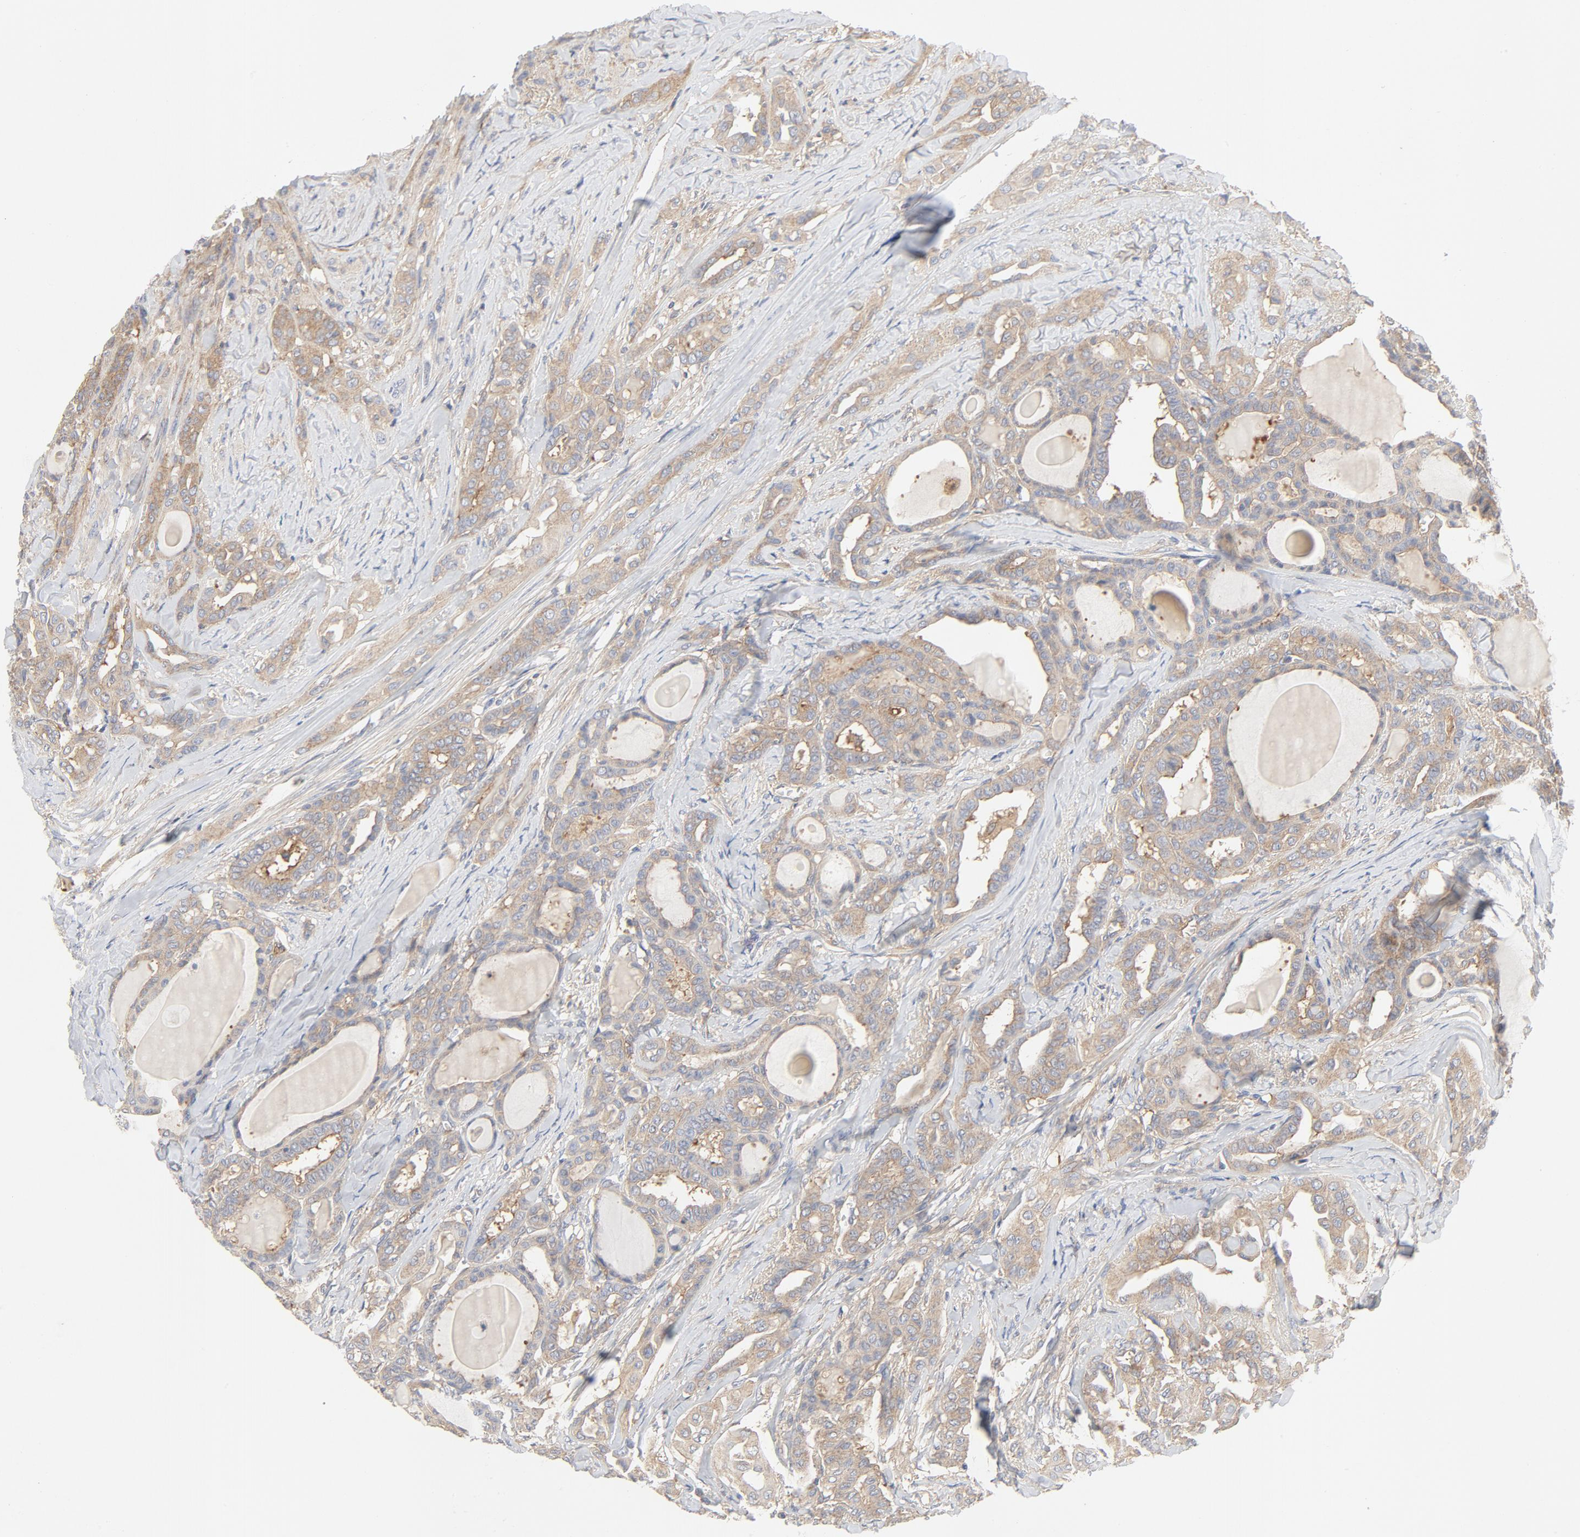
{"staining": {"intensity": "moderate", "quantity": ">75%", "location": "cytoplasmic/membranous"}, "tissue": "thyroid cancer", "cell_type": "Tumor cells", "image_type": "cancer", "snomed": [{"axis": "morphology", "description": "Carcinoma, NOS"}, {"axis": "topography", "description": "Thyroid gland"}], "caption": "This micrograph exhibits carcinoma (thyroid) stained with immunohistochemistry (IHC) to label a protein in brown. The cytoplasmic/membranous of tumor cells show moderate positivity for the protein. Nuclei are counter-stained blue.", "gene": "RABEP1", "patient": {"sex": "female", "age": 91}}